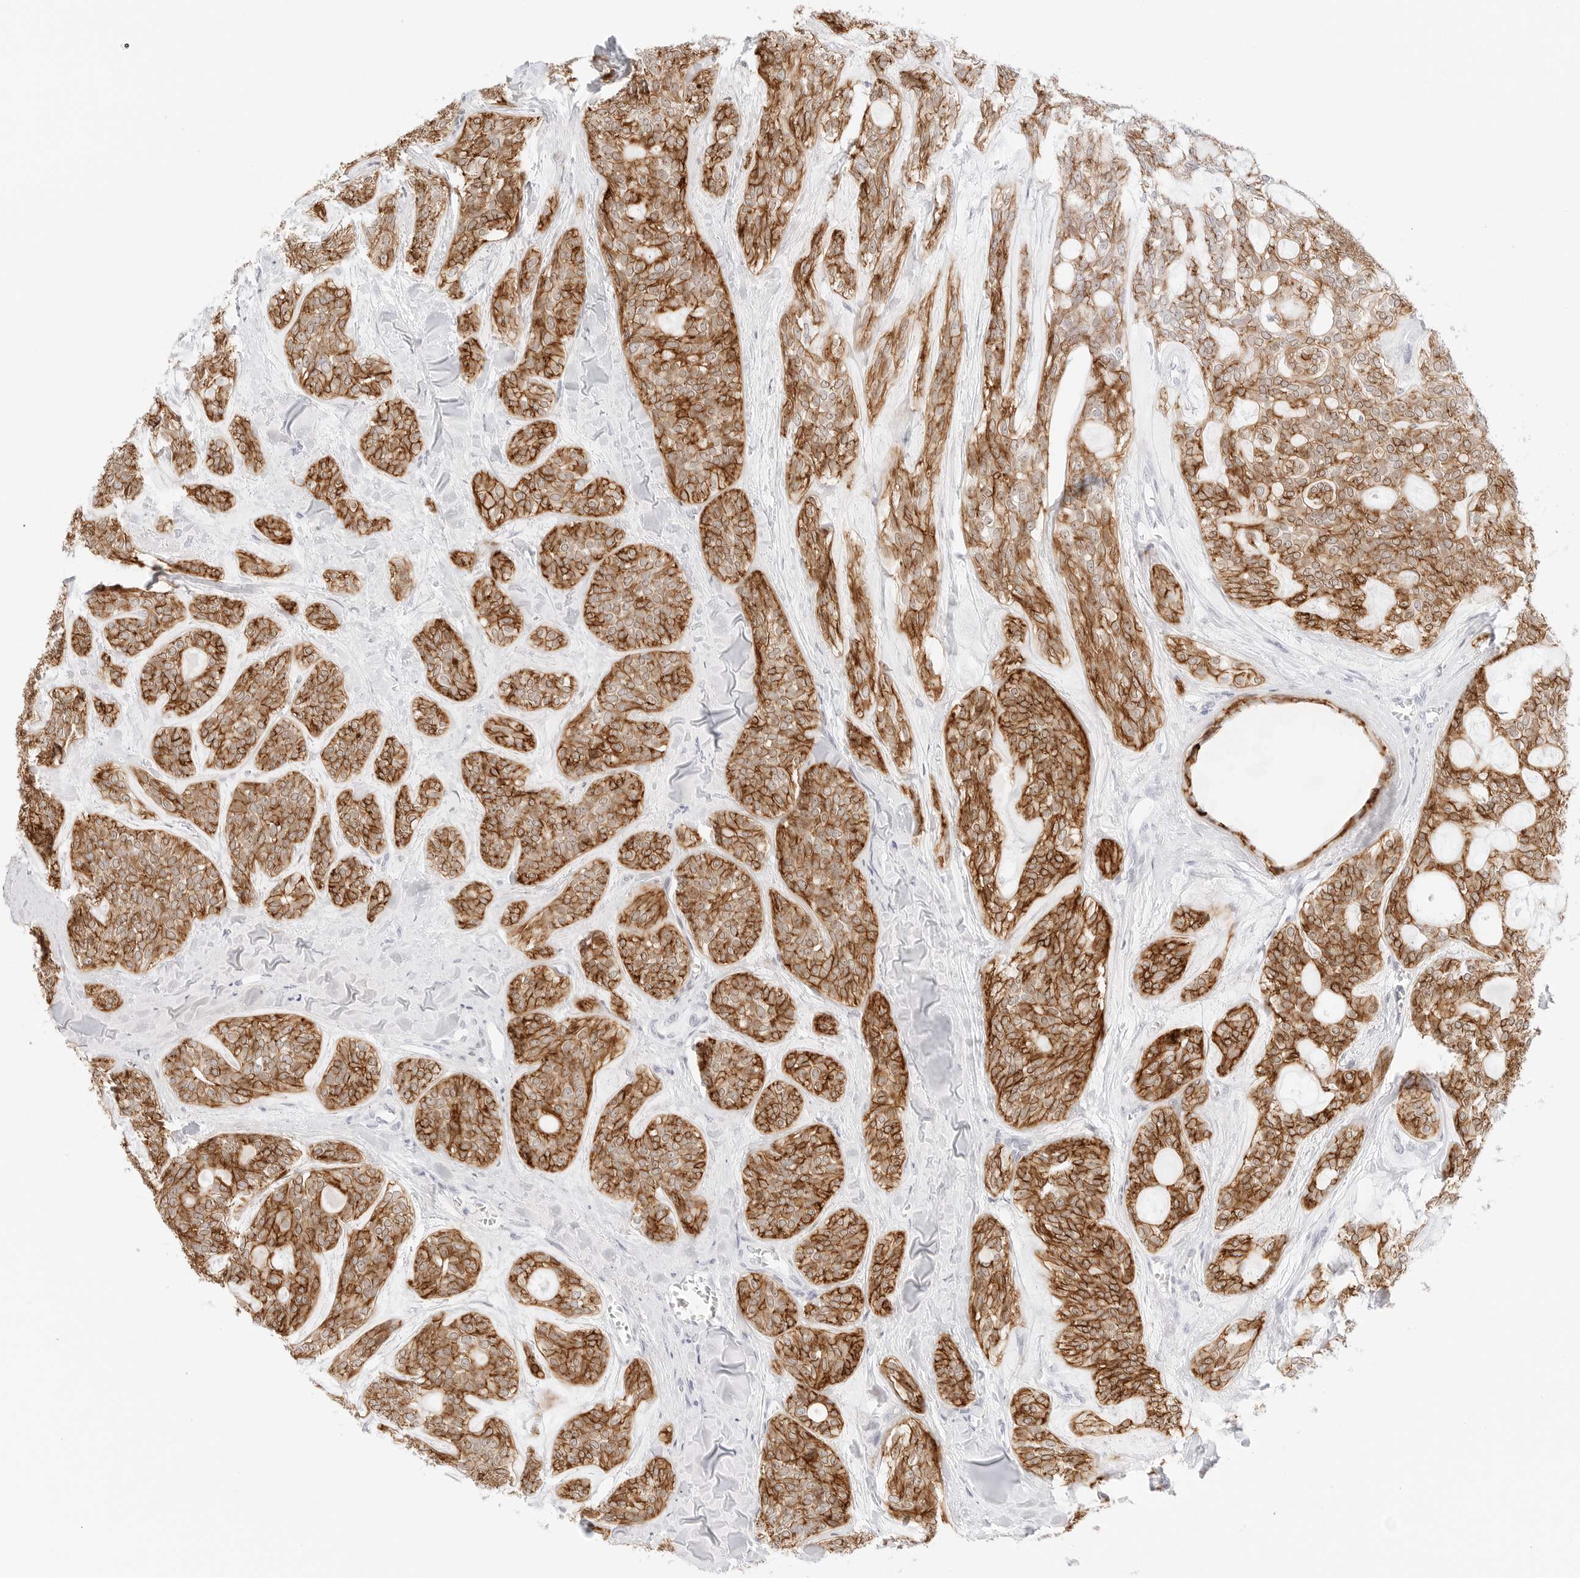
{"staining": {"intensity": "moderate", "quantity": ">75%", "location": "cytoplasmic/membranous"}, "tissue": "head and neck cancer", "cell_type": "Tumor cells", "image_type": "cancer", "snomed": [{"axis": "morphology", "description": "Adenocarcinoma, NOS"}, {"axis": "topography", "description": "Head-Neck"}], "caption": "This image demonstrates adenocarcinoma (head and neck) stained with IHC to label a protein in brown. The cytoplasmic/membranous of tumor cells show moderate positivity for the protein. Nuclei are counter-stained blue.", "gene": "CDH1", "patient": {"sex": "male", "age": 66}}